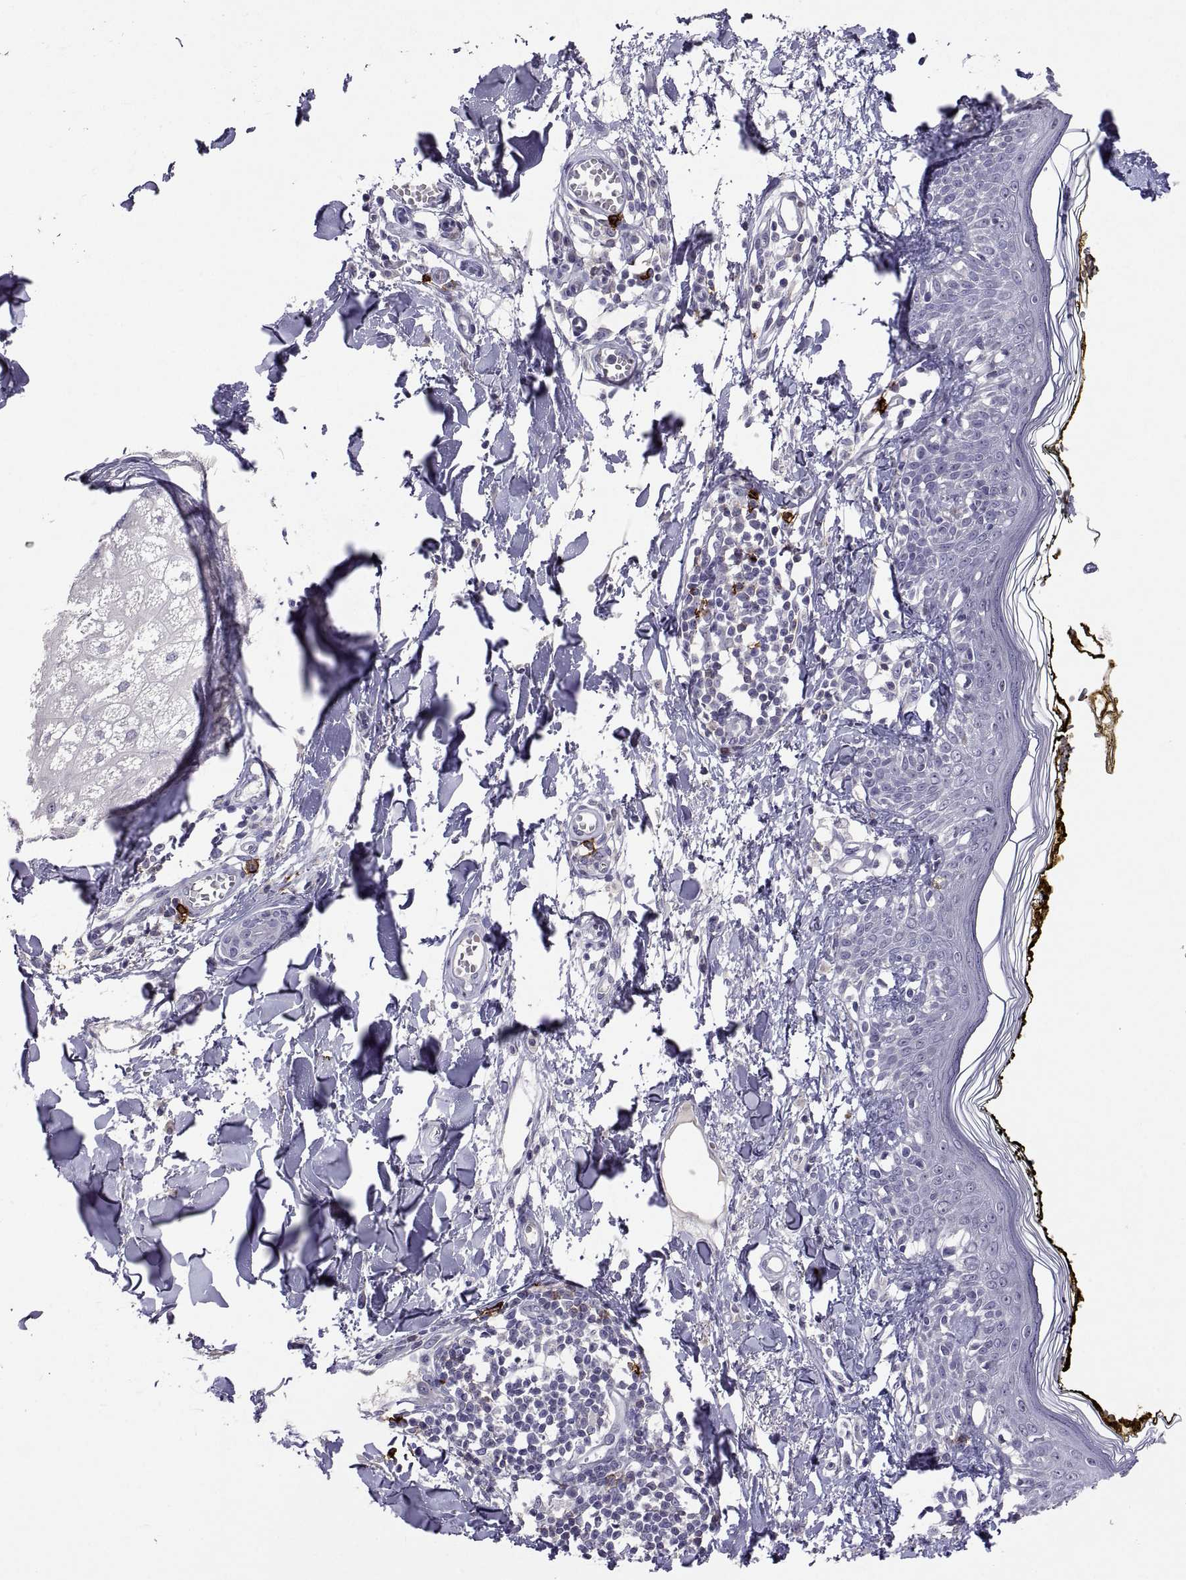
{"staining": {"intensity": "negative", "quantity": "none", "location": "none"}, "tissue": "skin", "cell_type": "Fibroblasts", "image_type": "normal", "snomed": [{"axis": "morphology", "description": "Normal tissue, NOS"}, {"axis": "topography", "description": "Skin"}], "caption": "The IHC image has no significant expression in fibroblasts of skin.", "gene": "MS4A1", "patient": {"sex": "male", "age": 76}}